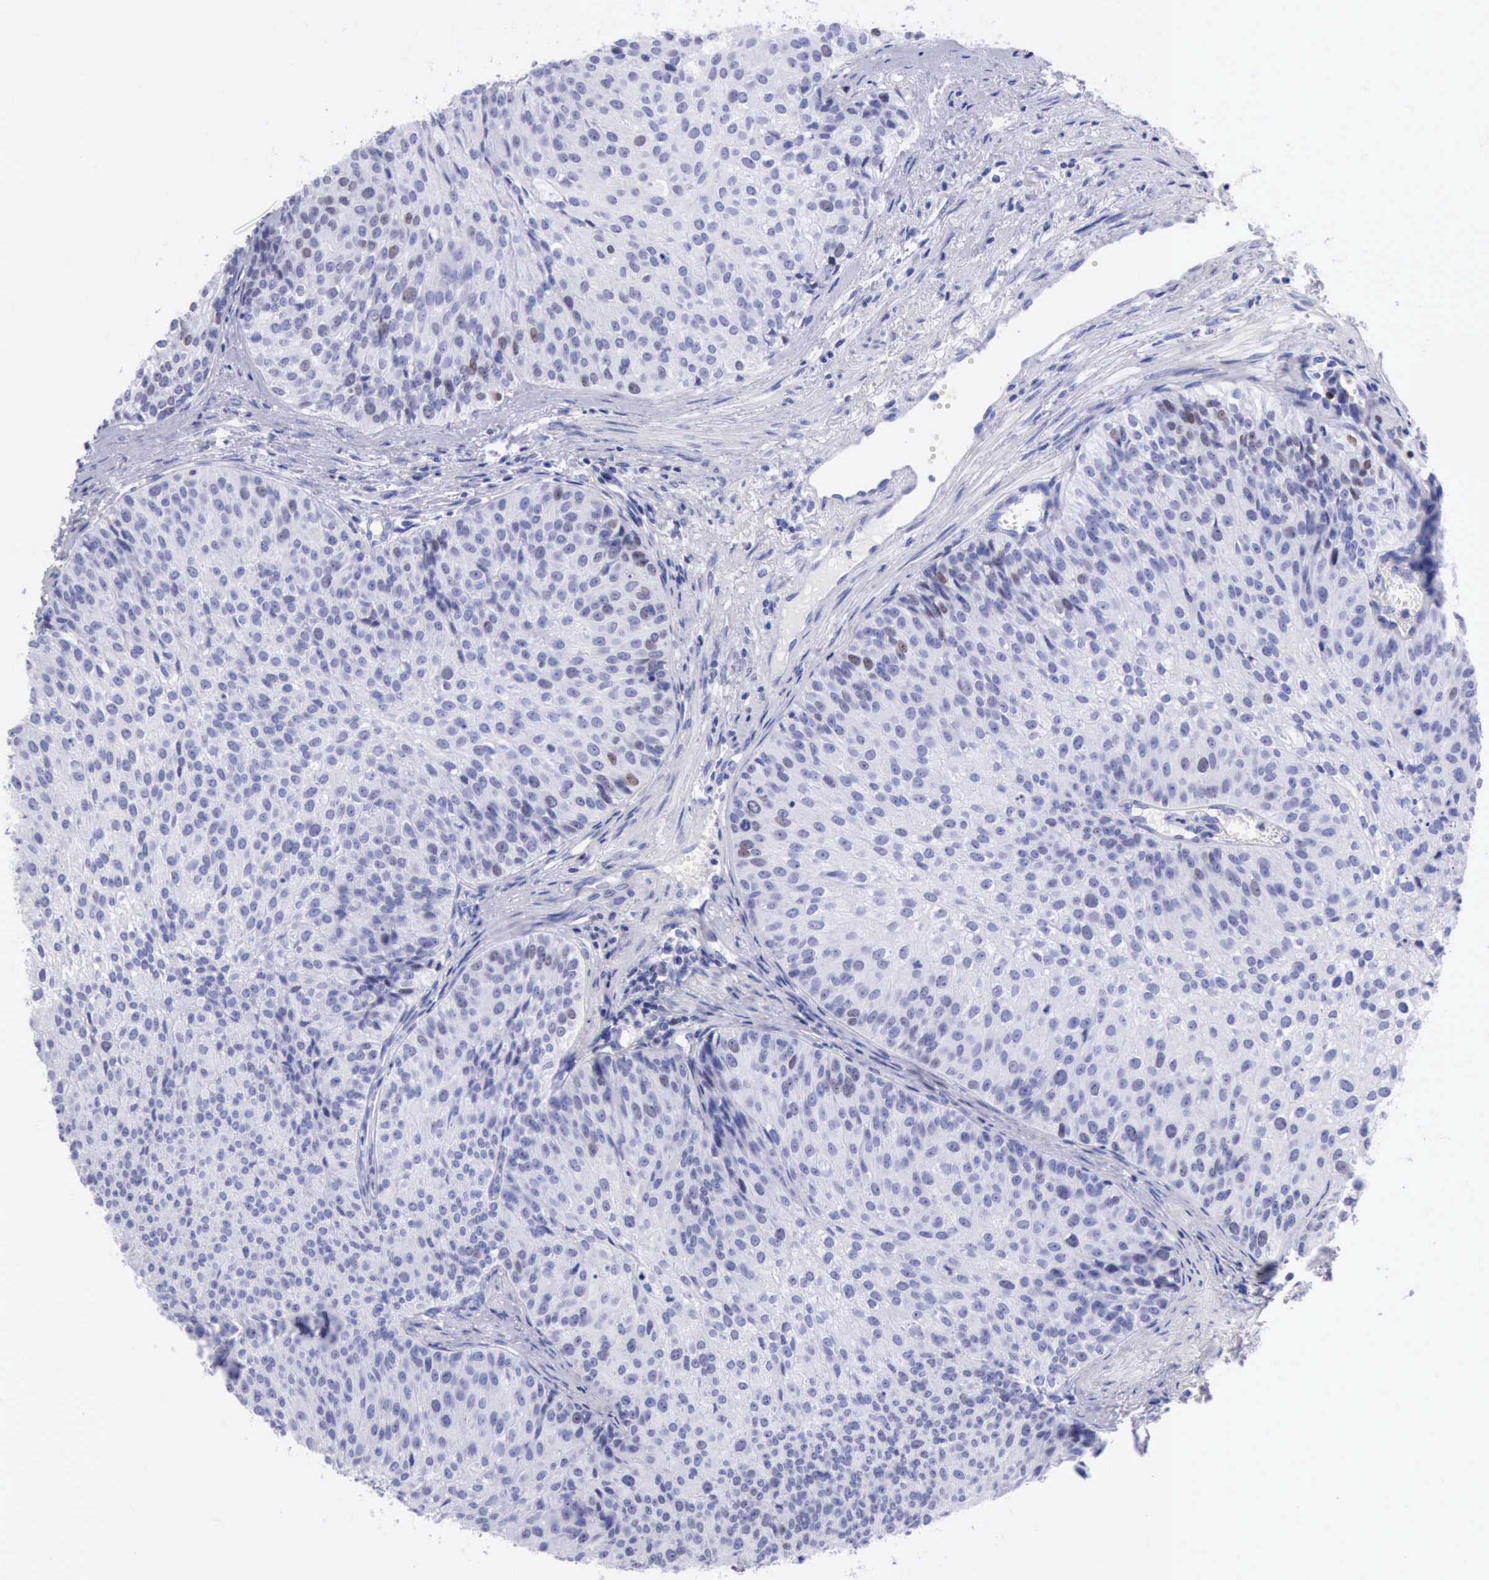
{"staining": {"intensity": "negative", "quantity": "none", "location": "none"}, "tissue": "urothelial cancer", "cell_type": "Tumor cells", "image_type": "cancer", "snomed": [{"axis": "morphology", "description": "Urothelial carcinoma, Low grade"}, {"axis": "topography", "description": "Urinary bladder"}], "caption": "Immunohistochemistry micrograph of urothelial cancer stained for a protein (brown), which shows no positivity in tumor cells.", "gene": "MCM2", "patient": {"sex": "female", "age": 73}}